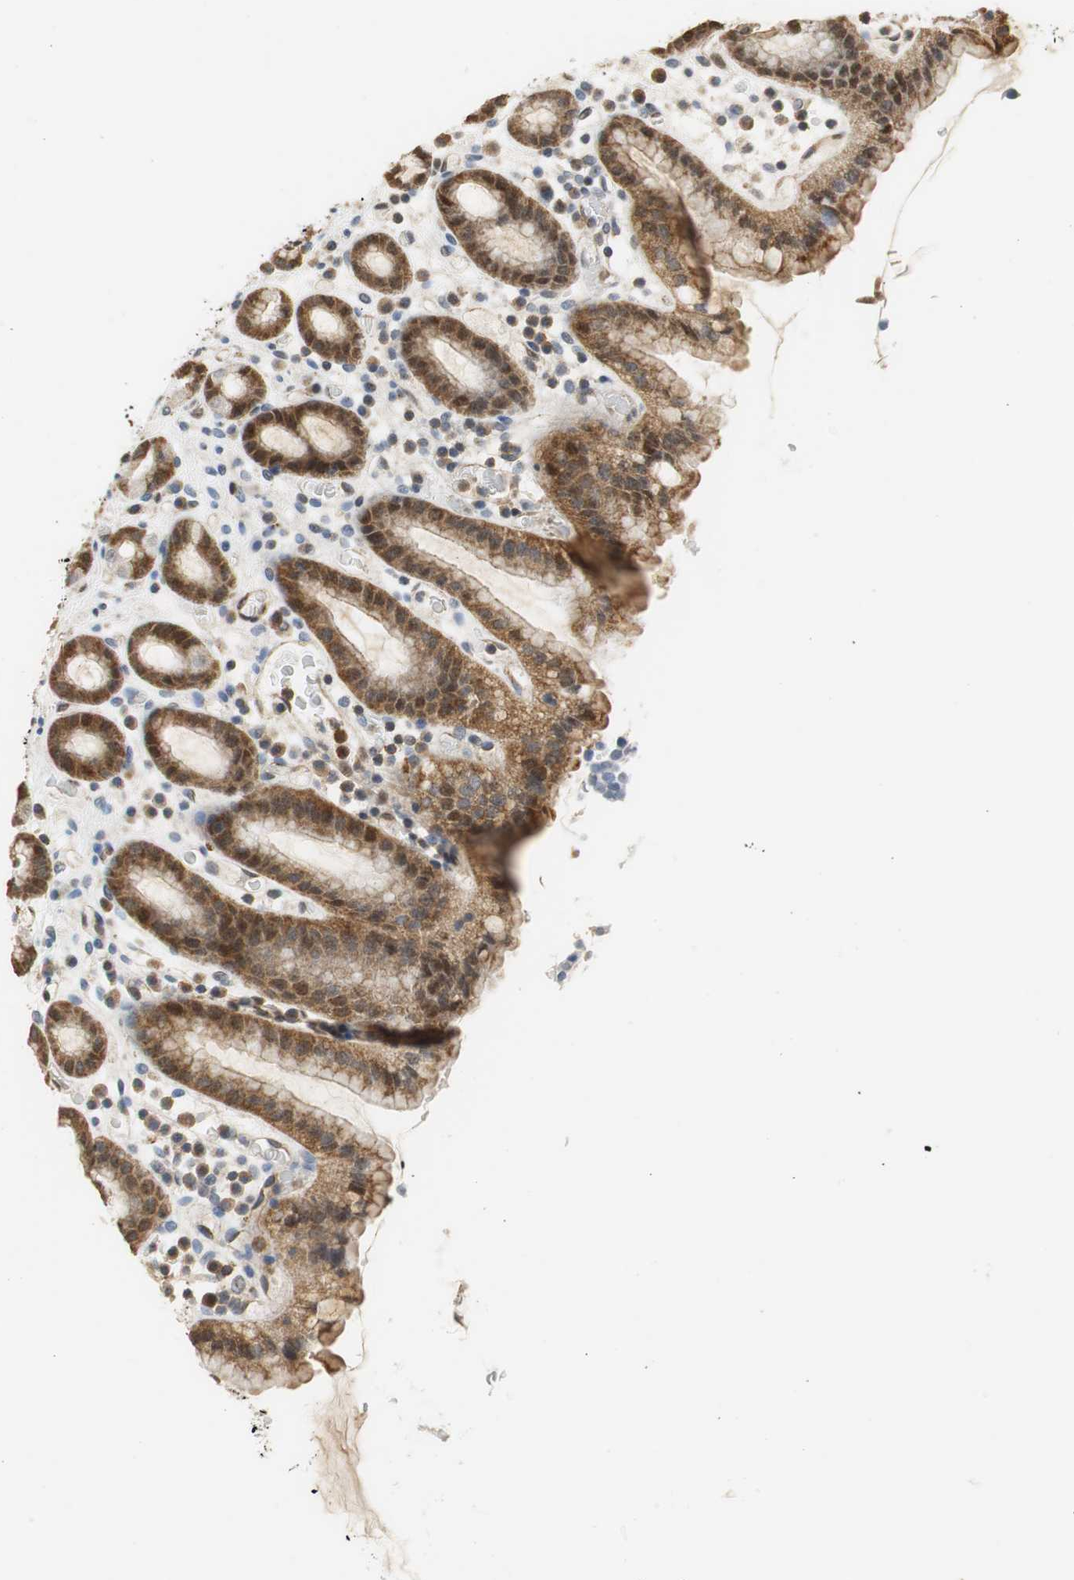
{"staining": {"intensity": "strong", "quantity": ">75%", "location": "cytoplasmic/membranous"}, "tissue": "stomach", "cell_type": "Glandular cells", "image_type": "normal", "snomed": [{"axis": "morphology", "description": "Normal tissue, NOS"}, {"axis": "topography", "description": "Stomach, upper"}], "caption": "This histopathology image reveals unremarkable stomach stained with immunohistochemistry (IHC) to label a protein in brown. The cytoplasmic/membranous of glandular cells show strong positivity for the protein. Nuclei are counter-stained blue.", "gene": "GSDMD", "patient": {"sex": "male", "age": 68}}